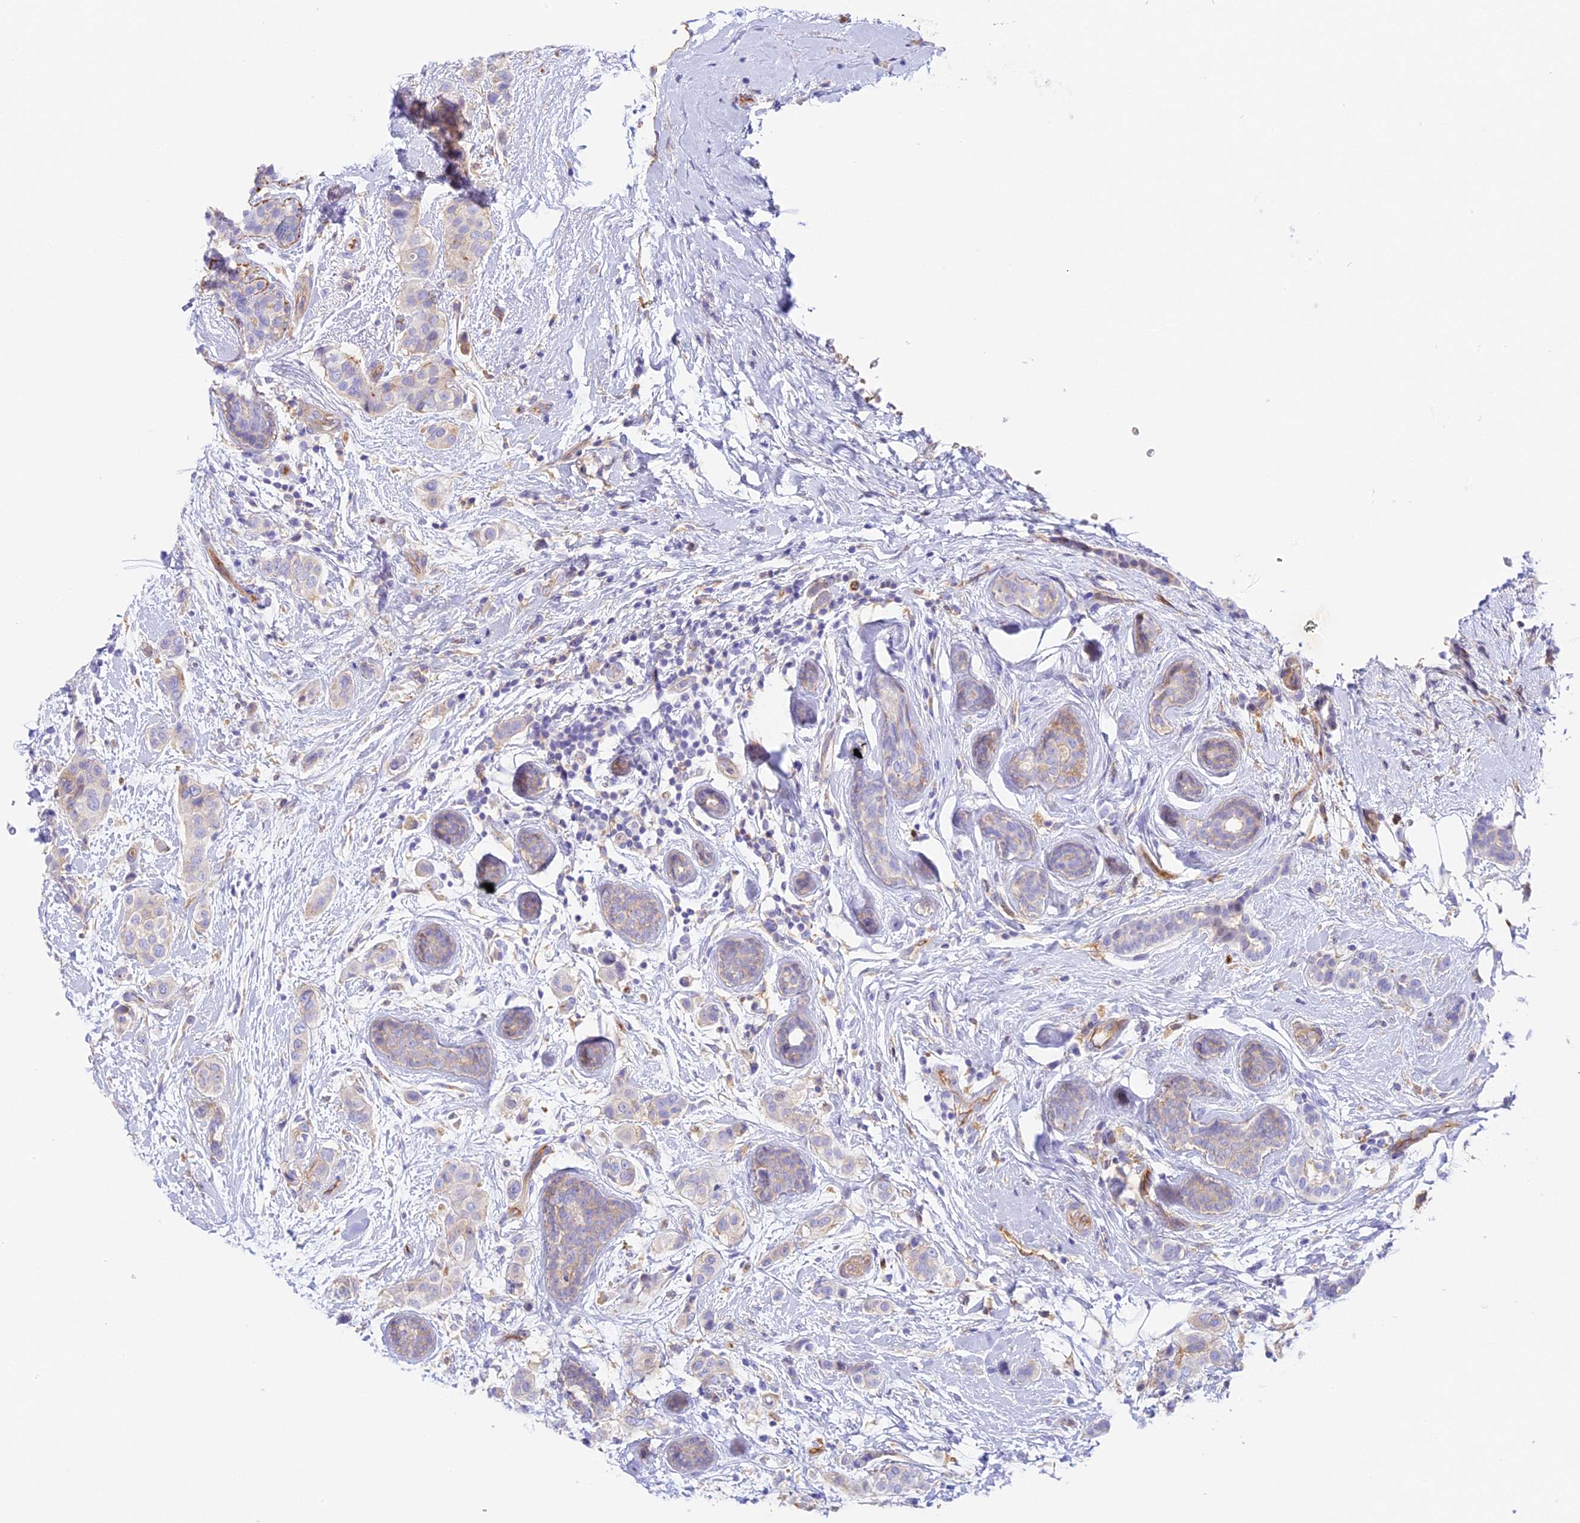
{"staining": {"intensity": "negative", "quantity": "none", "location": "none"}, "tissue": "breast cancer", "cell_type": "Tumor cells", "image_type": "cancer", "snomed": [{"axis": "morphology", "description": "Lobular carcinoma"}, {"axis": "topography", "description": "Breast"}], "caption": "The photomicrograph shows no significant positivity in tumor cells of lobular carcinoma (breast).", "gene": "HOMER3", "patient": {"sex": "female", "age": 51}}